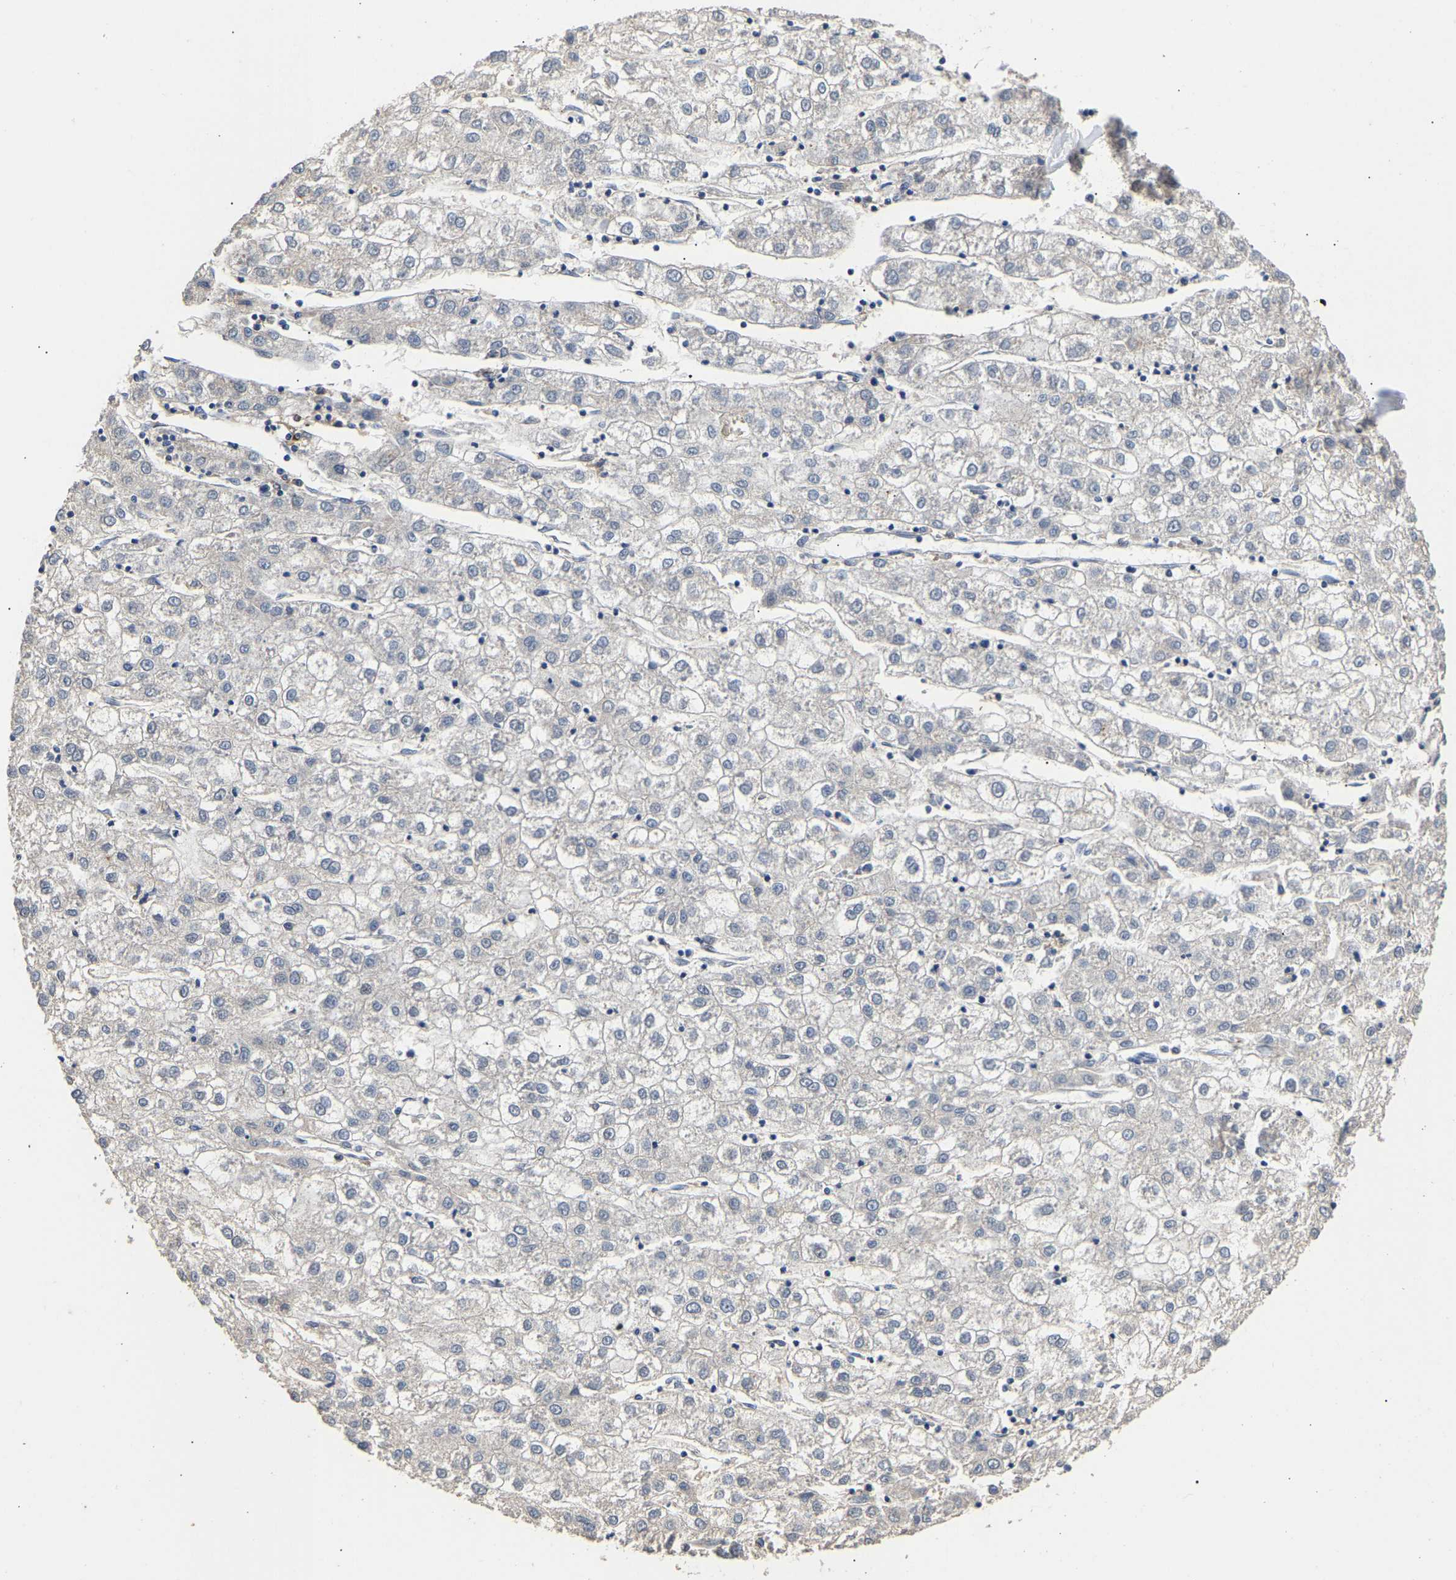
{"staining": {"intensity": "negative", "quantity": "none", "location": "none"}, "tissue": "liver cancer", "cell_type": "Tumor cells", "image_type": "cancer", "snomed": [{"axis": "morphology", "description": "Carcinoma, Hepatocellular, NOS"}, {"axis": "topography", "description": "Liver"}], "caption": "IHC micrograph of human liver cancer (hepatocellular carcinoma) stained for a protein (brown), which shows no positivity in tumor cells.", "gene": "LRBA", "patient": {"sex": "male", "age": 72}}